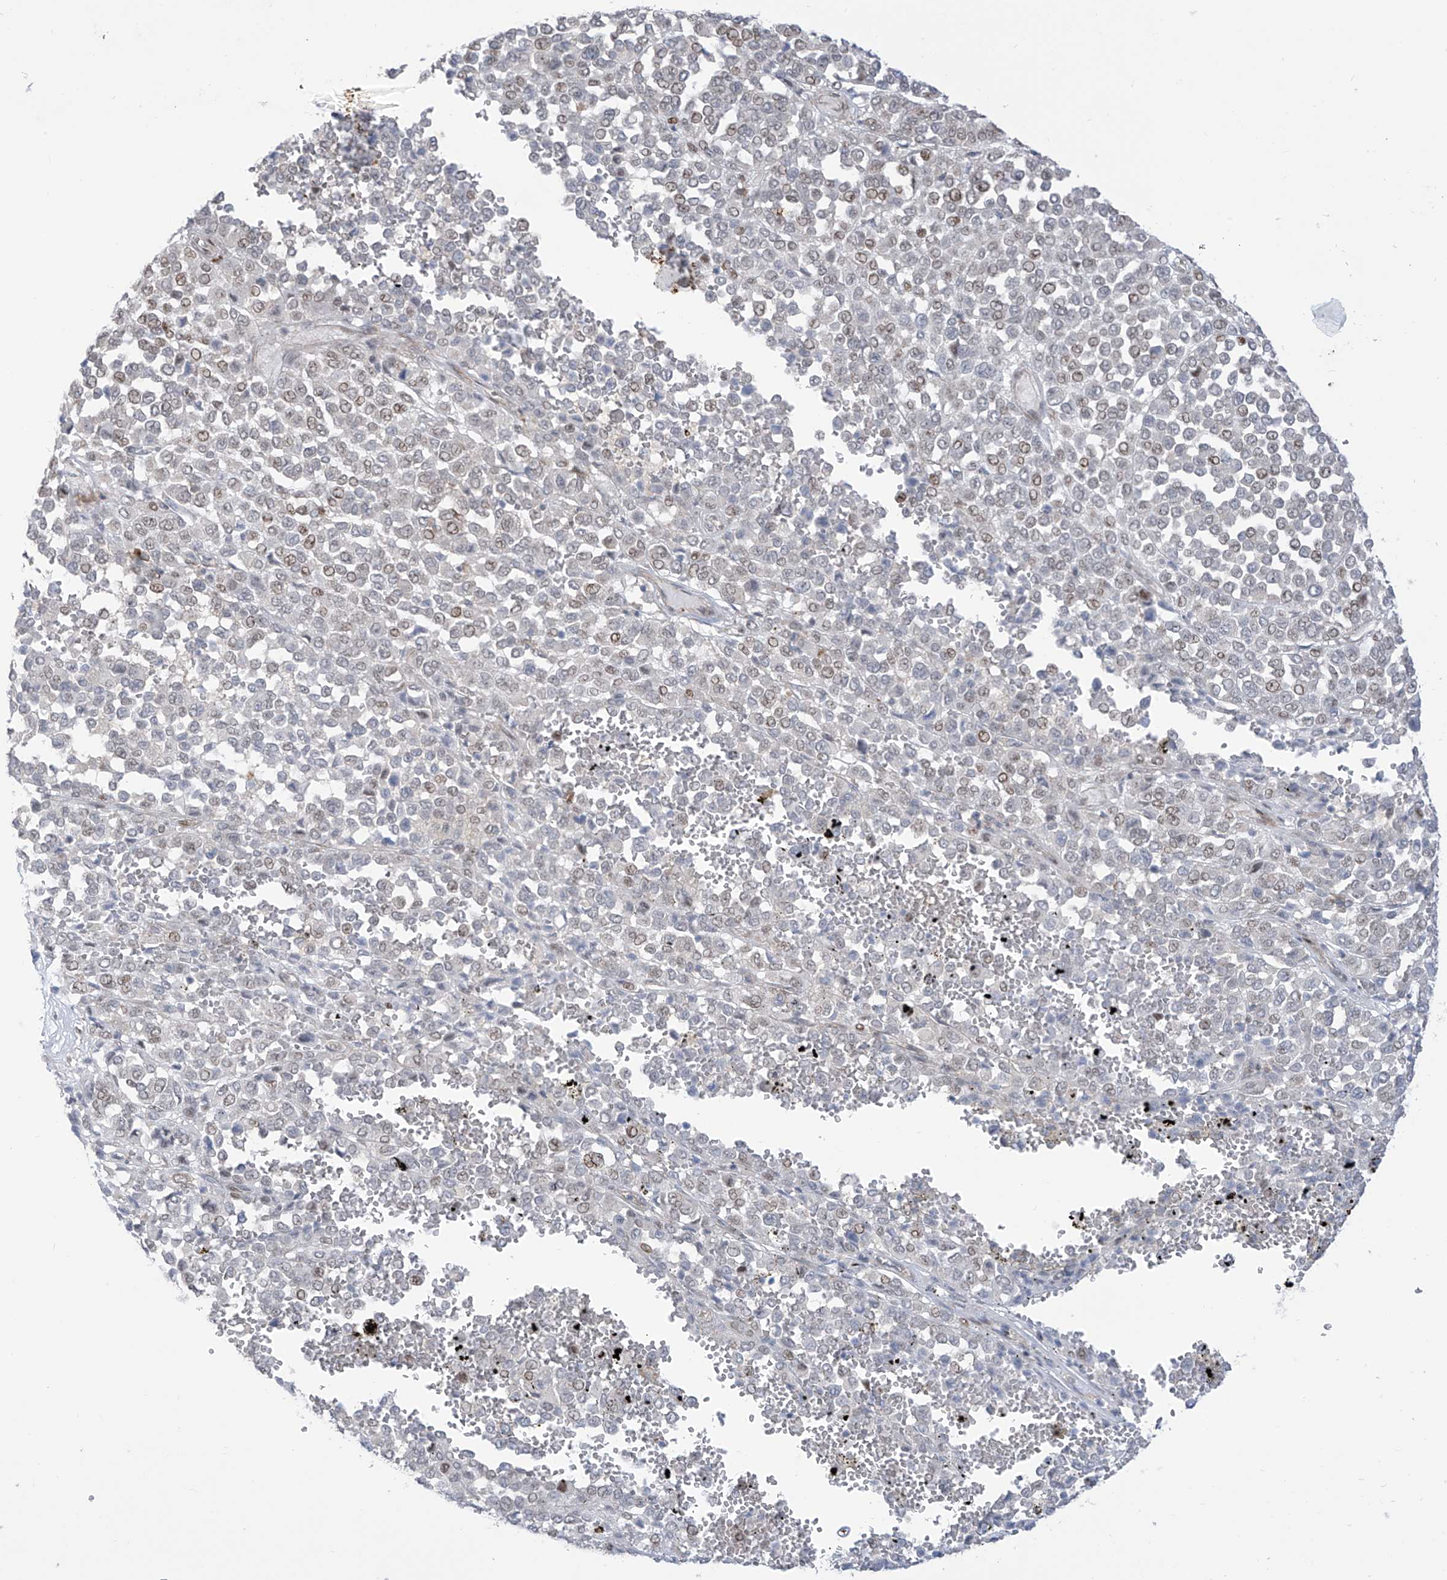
{"staining": {"intensity": "weak", "quantity": "25%-75%", "location": "nuclear"}, "tissue": "melanoma", "cell_type": "Tumor cells", "image_type": "cancer", "snomed": [{"axis": "morphology", "description": "Malignant melanoma, Metastatic site"}, {"axis": "topography", "description": "Pancreas"}], "caption": "High-magnification brightfield microscopy of malignant melanoma (metastatic site) stained with DAB (brown) and counterstained with hematoxylin (blue). tumor cells exhibit weak nuclear expression is present in approximately25%-75% of cells.", "gene": "LIN9", "patient": {"sex": "female", "age": 30}}